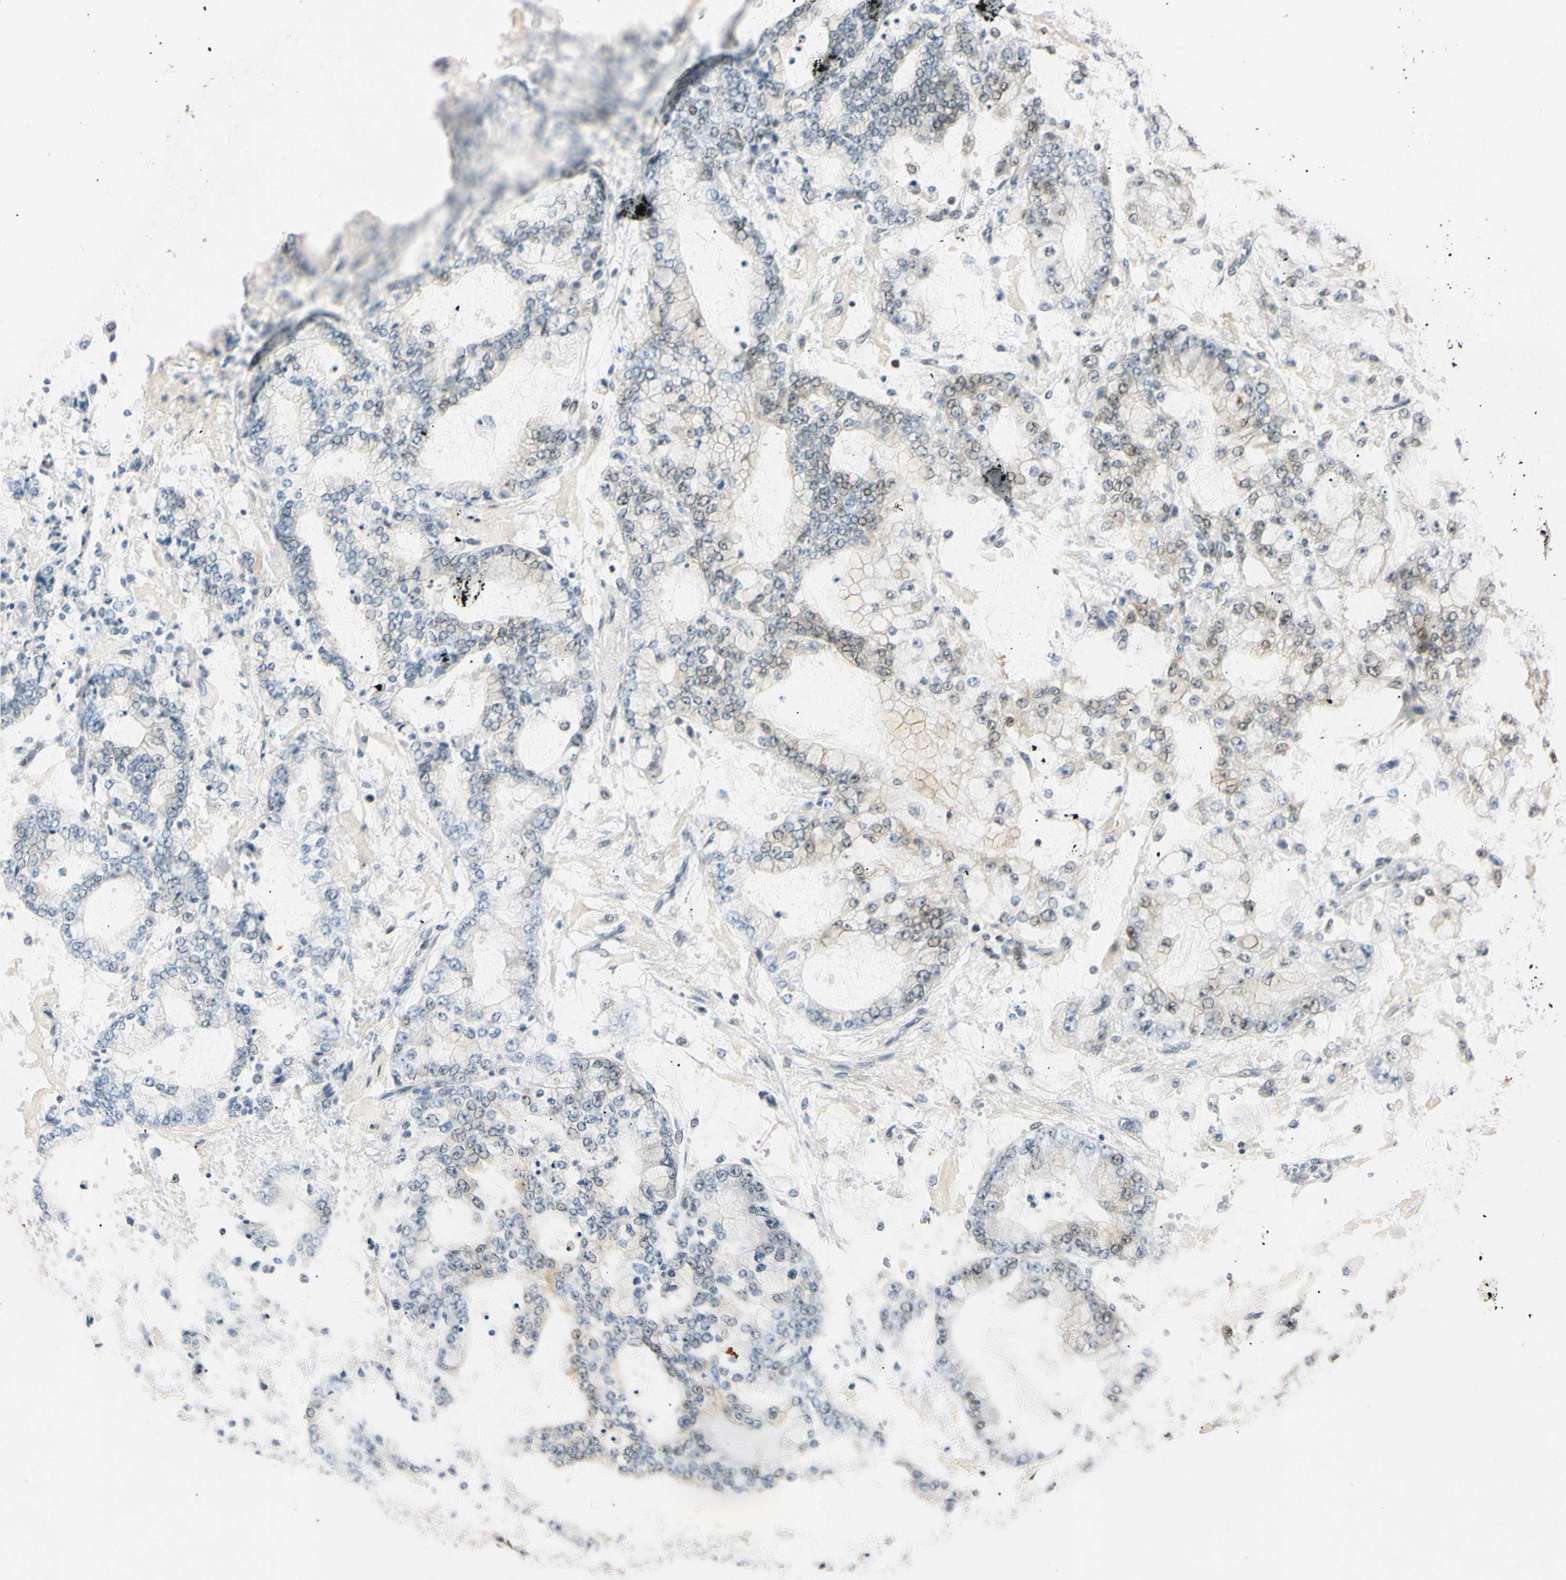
{"staining": {"intensity": "negative", "quantity": "none", "location": "none"}, "tissue": "stomach cancer", "cell_type": "Tumor cells", "image_type": "cancer", "snomed": [{"axis": "morphology", "description": "Adenocarcinoma, NOS"}, {"axis": "topography", "description": "Stomach"}], "caption": "Immunohistochemical staining of human stomach adenocarcinoma exhibits no significant expression in tumor cells. (Immunohistochemistry, brightfield microscopy, high magnification).", "gene": "SMARCA5", "patient": {"sex": "male", "age": 76}}